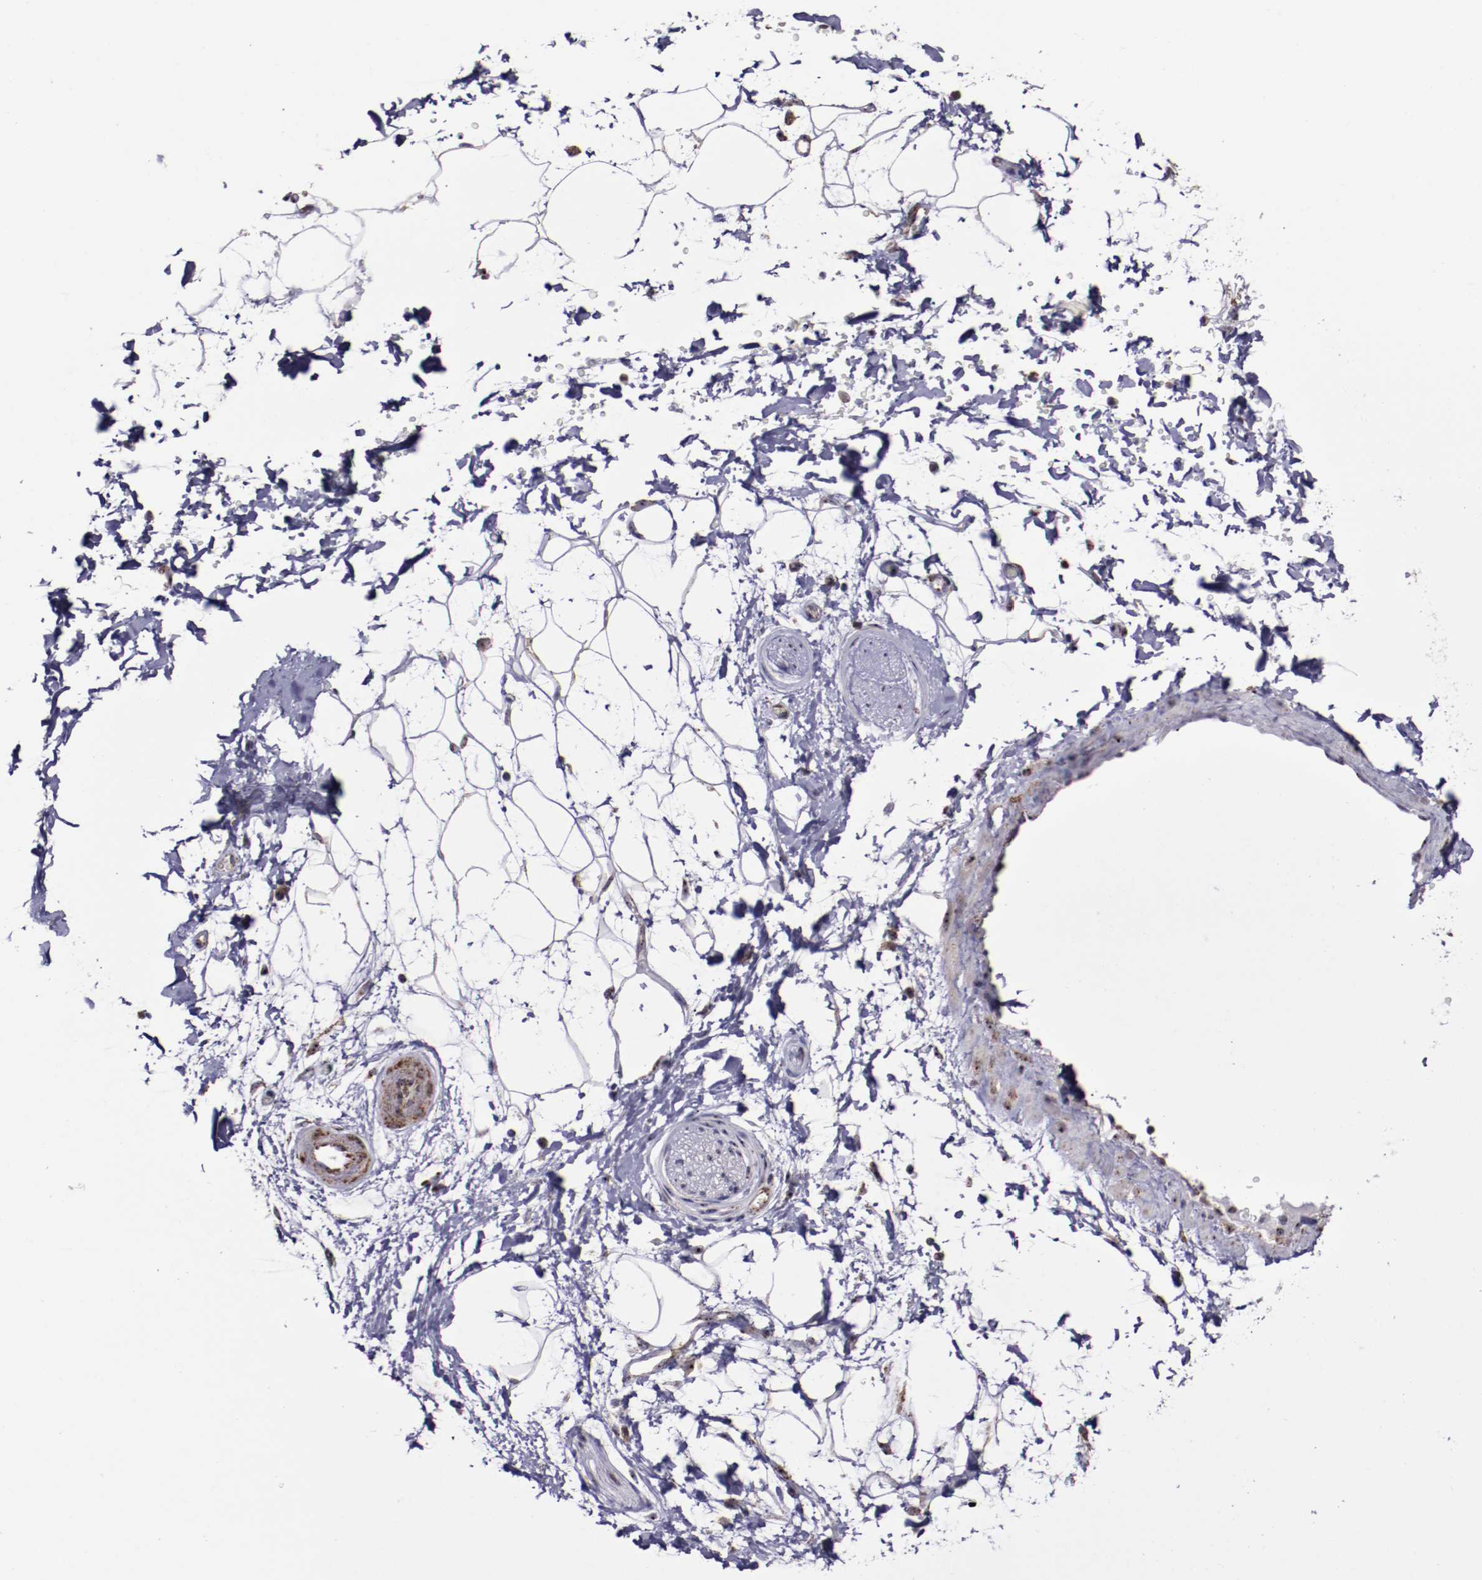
{"staining": {"intensity": "weak", "quantity": ">75%", "location": "cytoplasmic/membranous"}, "tissue": "adipose tissue", "cell_type": "Adipocytes", "image_type": "normal", "snomed": [{"axis": "morphology", "description": "Normal tissue, NOS"}, {"axis": "topography", "description": "Soft tissue"}], "caption": "IHC histopathology image of unremarkable human adipose tissue stained for a protein (brown), which reveals low levels of weak cytoplasmic/membranous expression in about >75% of adipocytes.", "gene": "LONP1", "patient": {"sex": "male", "age": 72}}